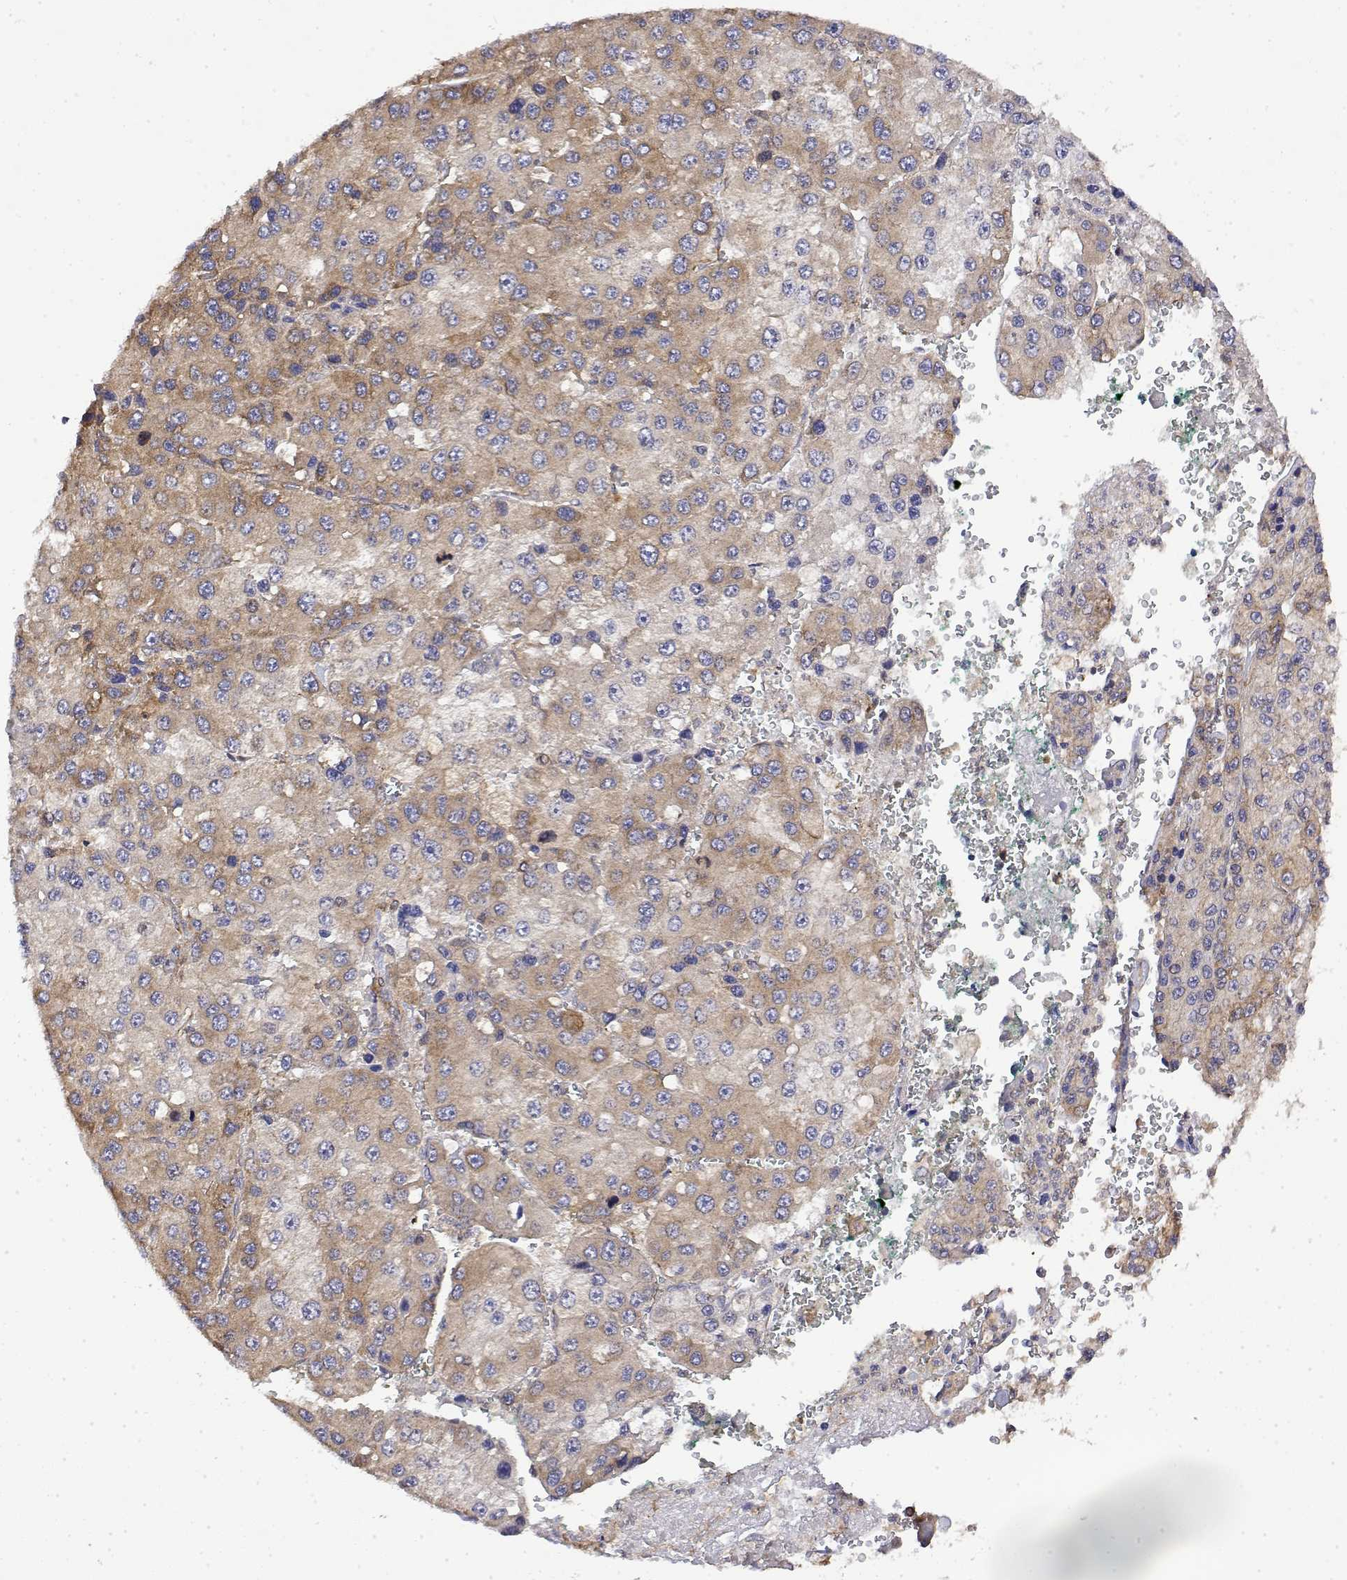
{"staining": {"intensity": "weak", "quantity": "25%-75%", "location": "cytoplasmic/membranous"}, "tissue": "liver cancer", "cell_type": "Tumor cells", "image_type": "cancer", "snomed": [{"axis": "morphology", "description": "Carcinoma, Hepatocellular, NOS"}, {"axis": "topography", "description": "Liver"}], "caption": "This histopathology image demonstrates hepatocellular carcinoma (liver) stained with IHC to label a protein in brown. The cytoplasmic/membranous of tumor cells show weak positivity for the protein. Nuclei are counter-stained blue.", "gene": "PACSIN2", "patient": {"sex": "female", "age": 73}}